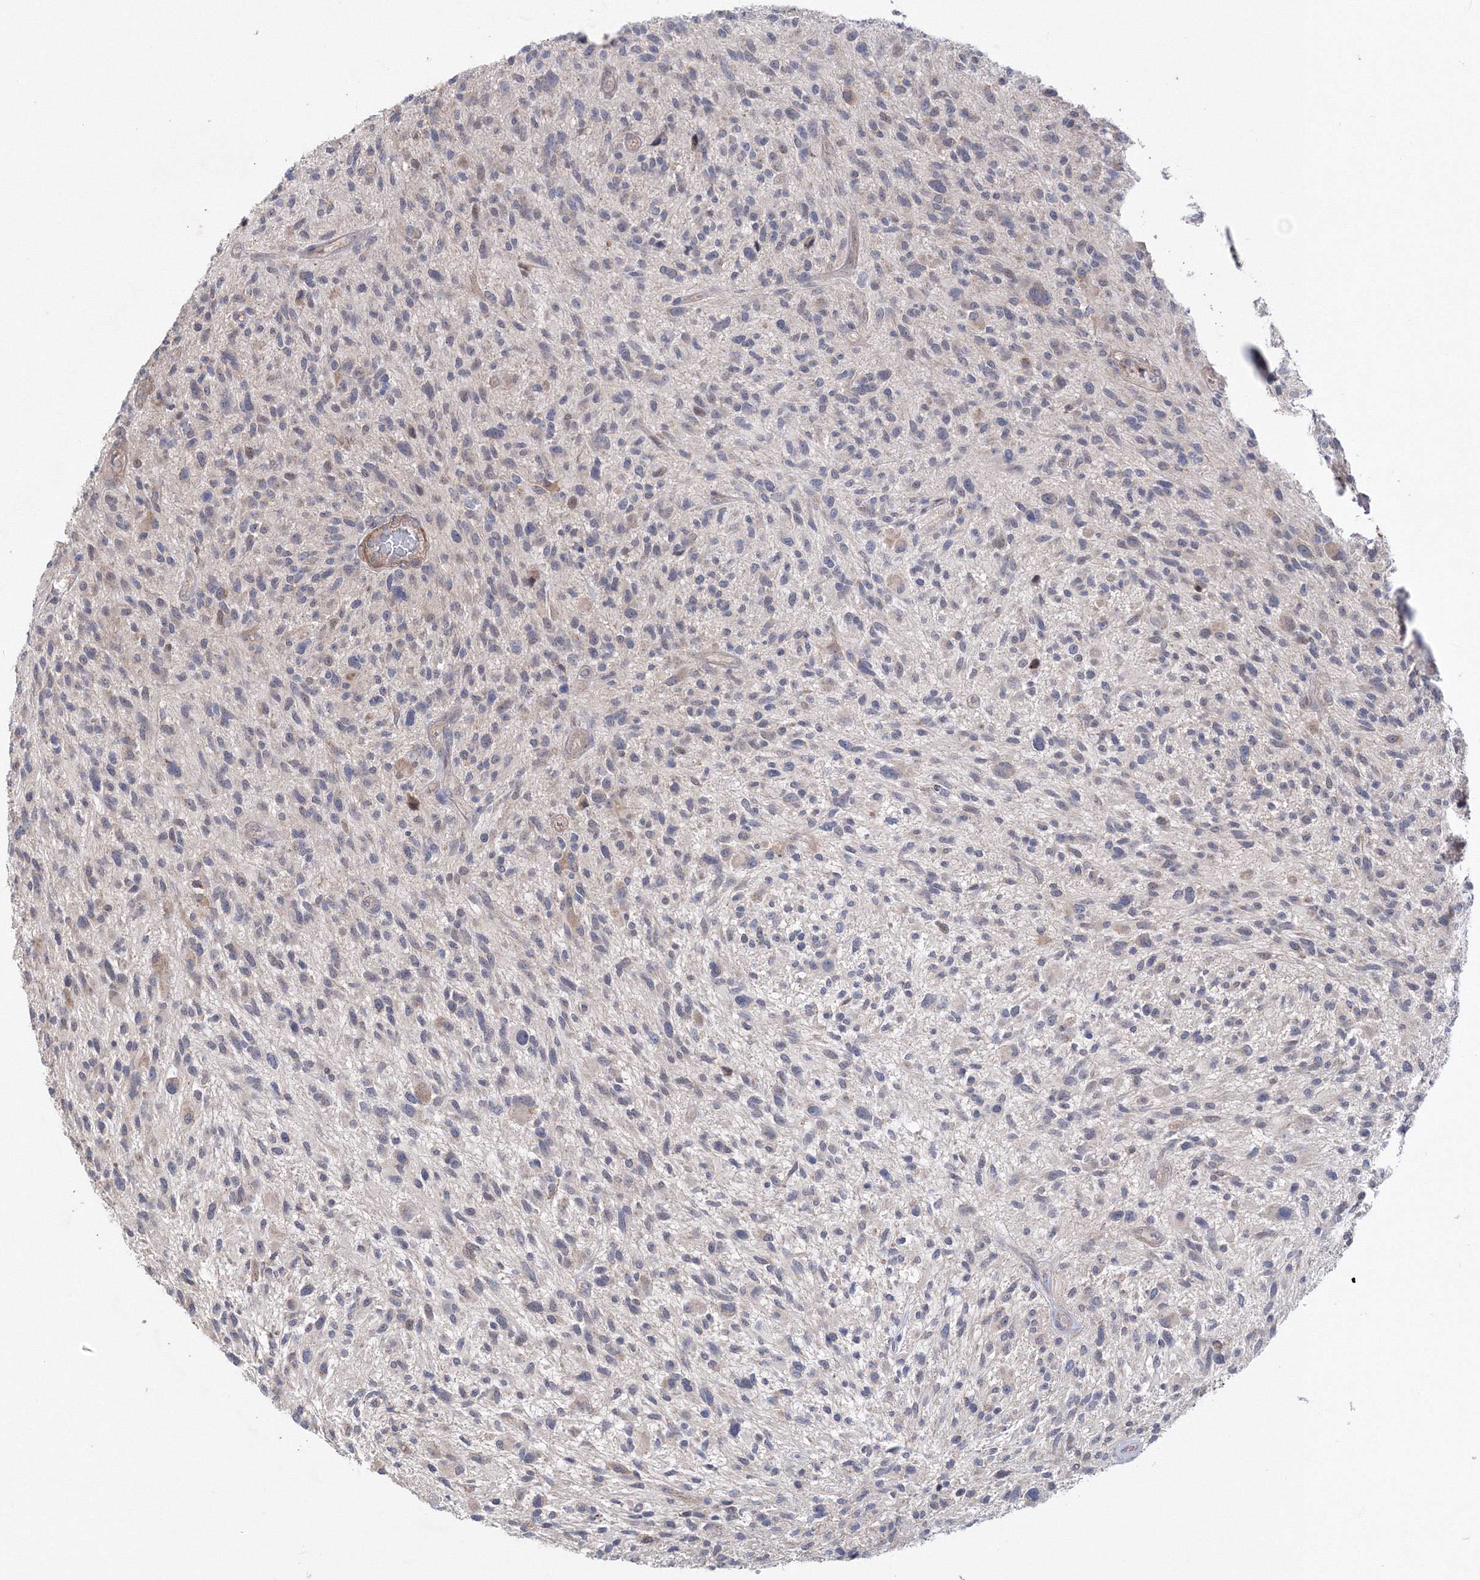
{"staining": {"intensity": "negative", "quantity": "none", "location": "none"}, "tissue": "glioma", "cell_type": "Tumor cells", "image_type": "cancer", "snomed": [{"axis": "morphology", "description": "Glioma, malignant, High grade"}, {"axis": "topography", "description": "Brain"}], "caption": "High power microscopy histopathology image of an immunohistochemistry image of malignant high-grade glioma, revealing no significant expression in tumor cells.", "gene": "PPP2R2B", "patient": {"sex": "male", "age": 47}}